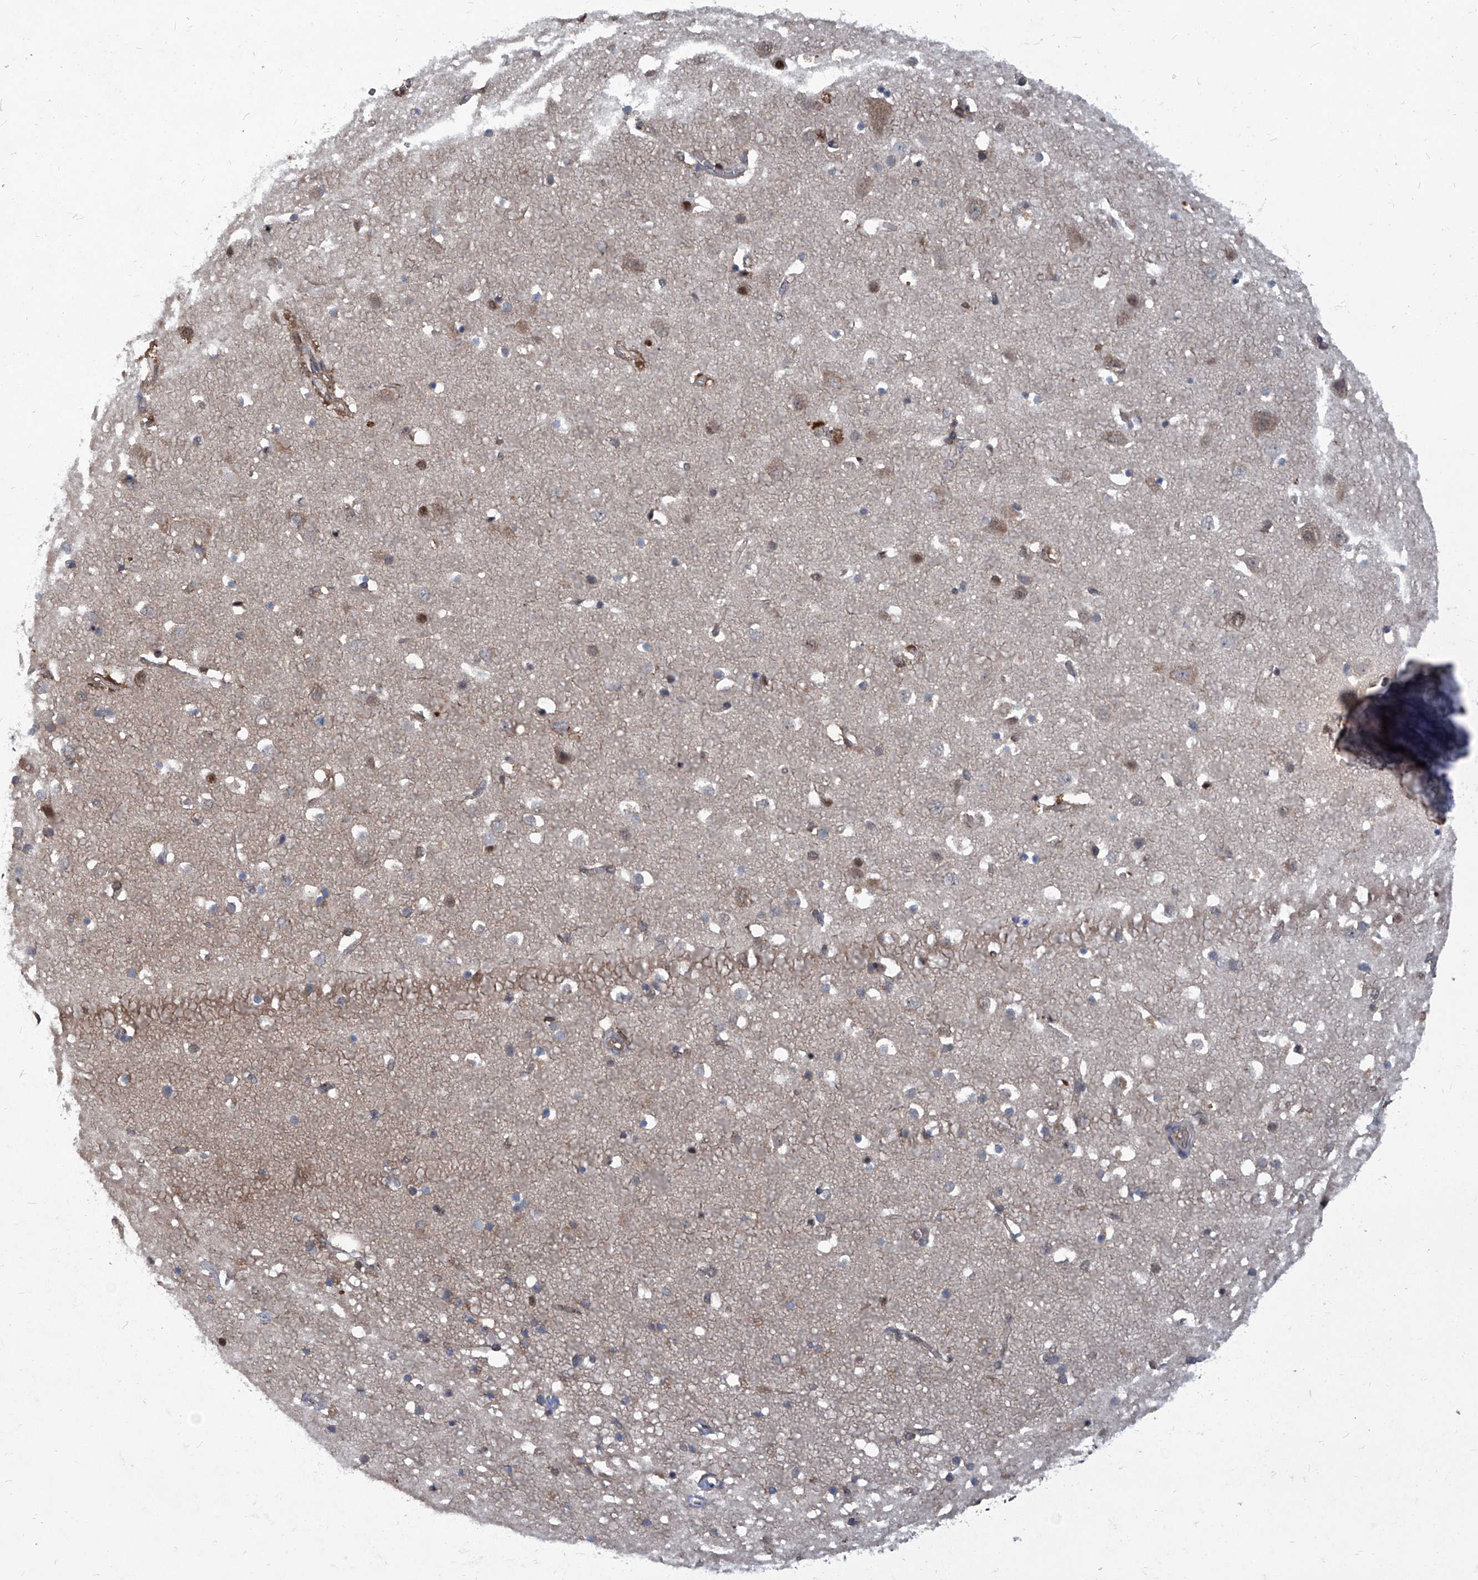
{"staining": {"intensity": "moderate", "quantity": ">75%", "location": "cytoplasmic/membranous"}, "tissue": "cerebral cortex", "cell_type": "Endothelial cells", "image_type": "normal", "snomed": [{"axis": "morphology", "description": "Normal tissue, NOS"}, {"axis": "topography", "description": "Cerebral cortex"}], "caption": "A high-resolution histopathology image shows immunohistochemistry staining of normal cerebral cortex, which demonstrates moderate cytoplasmic/membranous staining in about >75% of endothelial cells.", "gene": "PSMB1", "patient": {"sex": "male", "age": 54}}